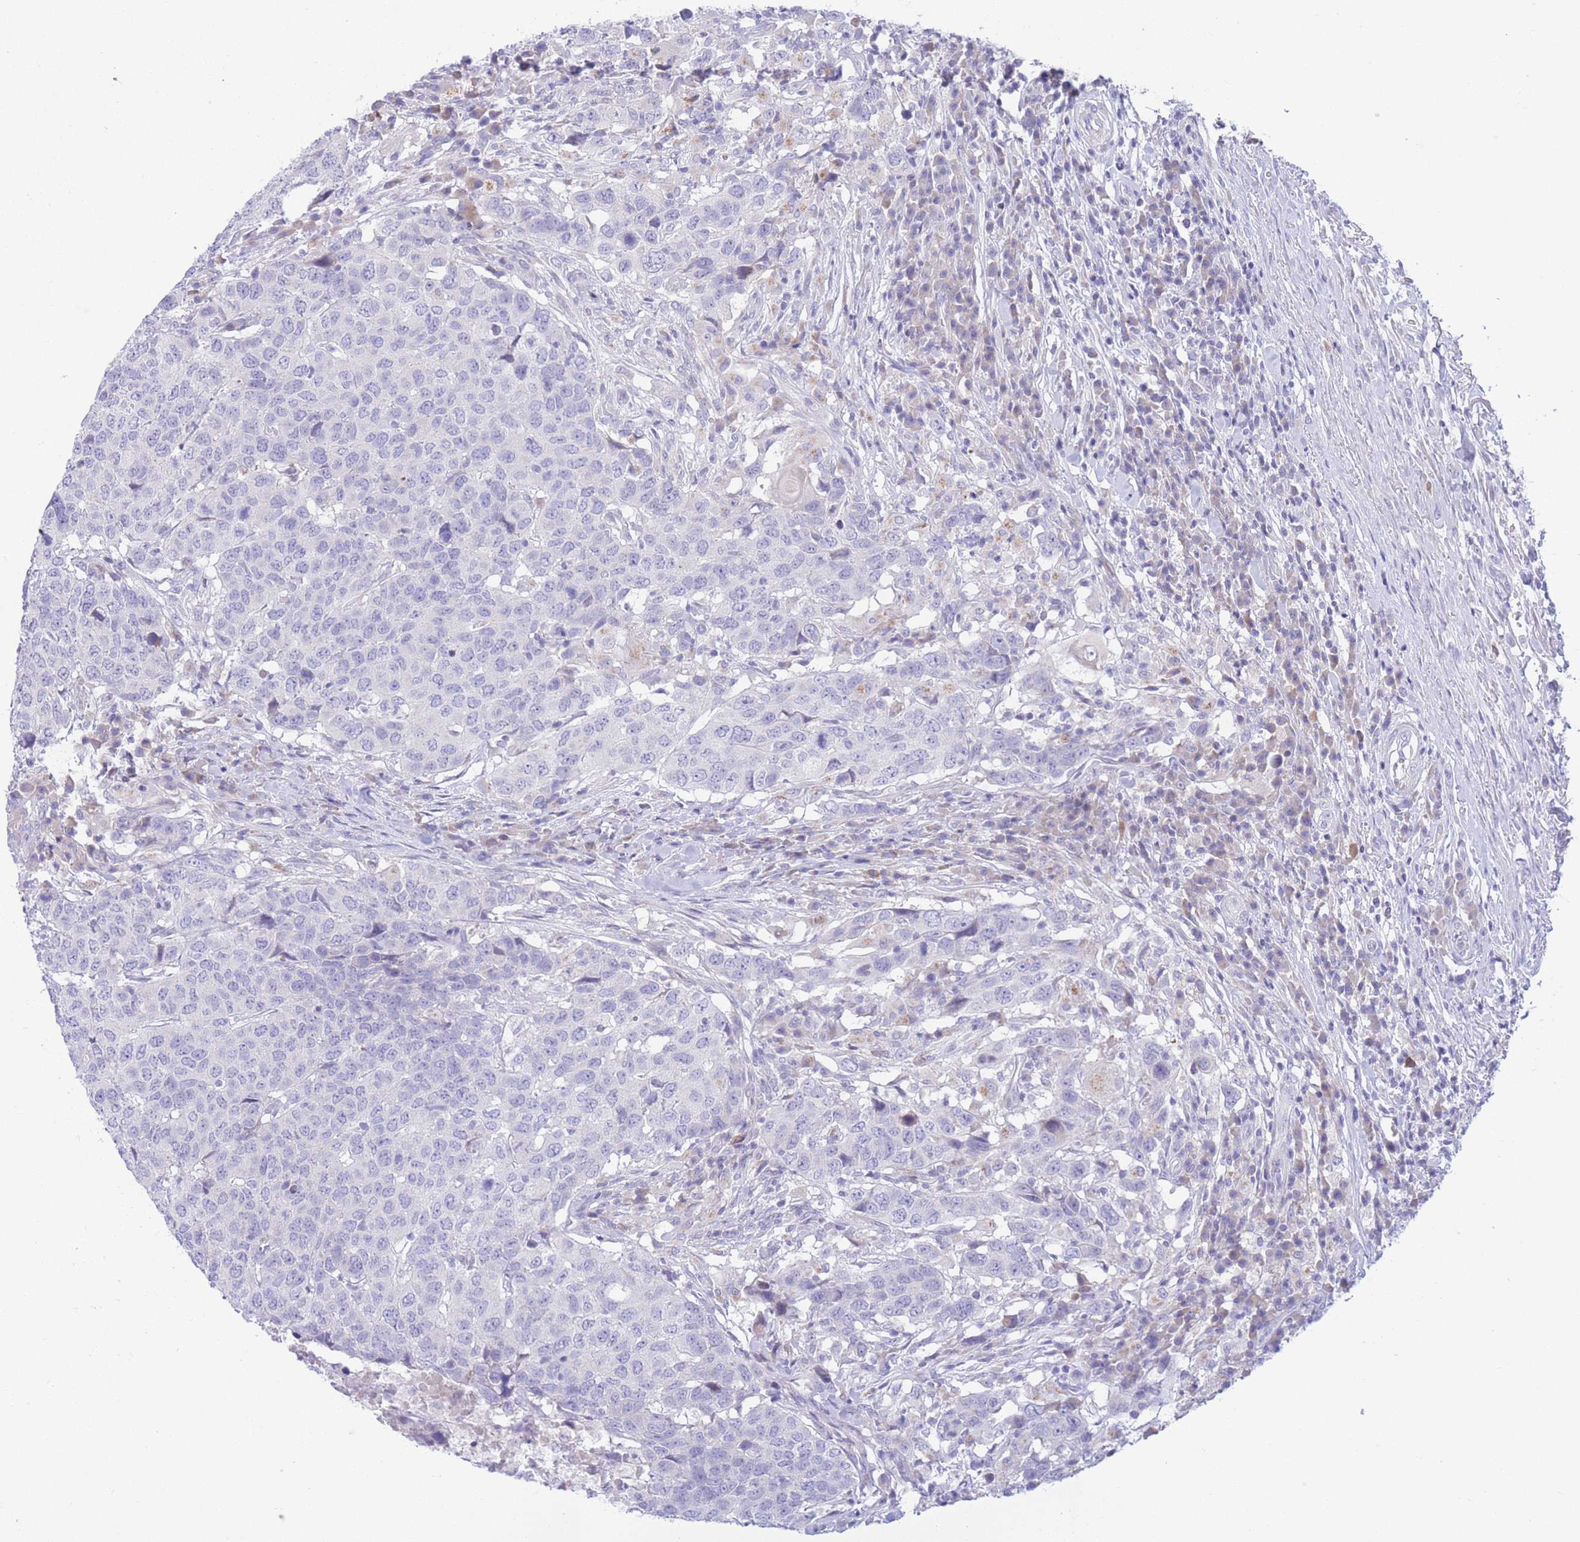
{"staining": {"intensity": "negative", "quantity": "none", "location": "none"}, "tissue": "head and neck cancer", "cell_type": "Tumor cells", "image_type": "cancer", "snomed": [{"axis": "morphology", "description": "Normal tissue, NOS"}, {"axis": "morphology", "description": "Squamous cell carcinoma, NOS"}, {"axis": "topography", "description": "Skeletal muscle"}, {"axis": "topography", "description": "Vascular tissue"}, {"axis": "topography", "description": "Peripheral nerve tissue"}, {"axis": "topography", "description": "Head-Neck"}], "caption": "Micrograph shows no protein expression in tumor cells of squamous cell carcinoma (head and neck) tissue.", "gene": "RPL39L", "patient": {"sex": "male", "age": 66}}